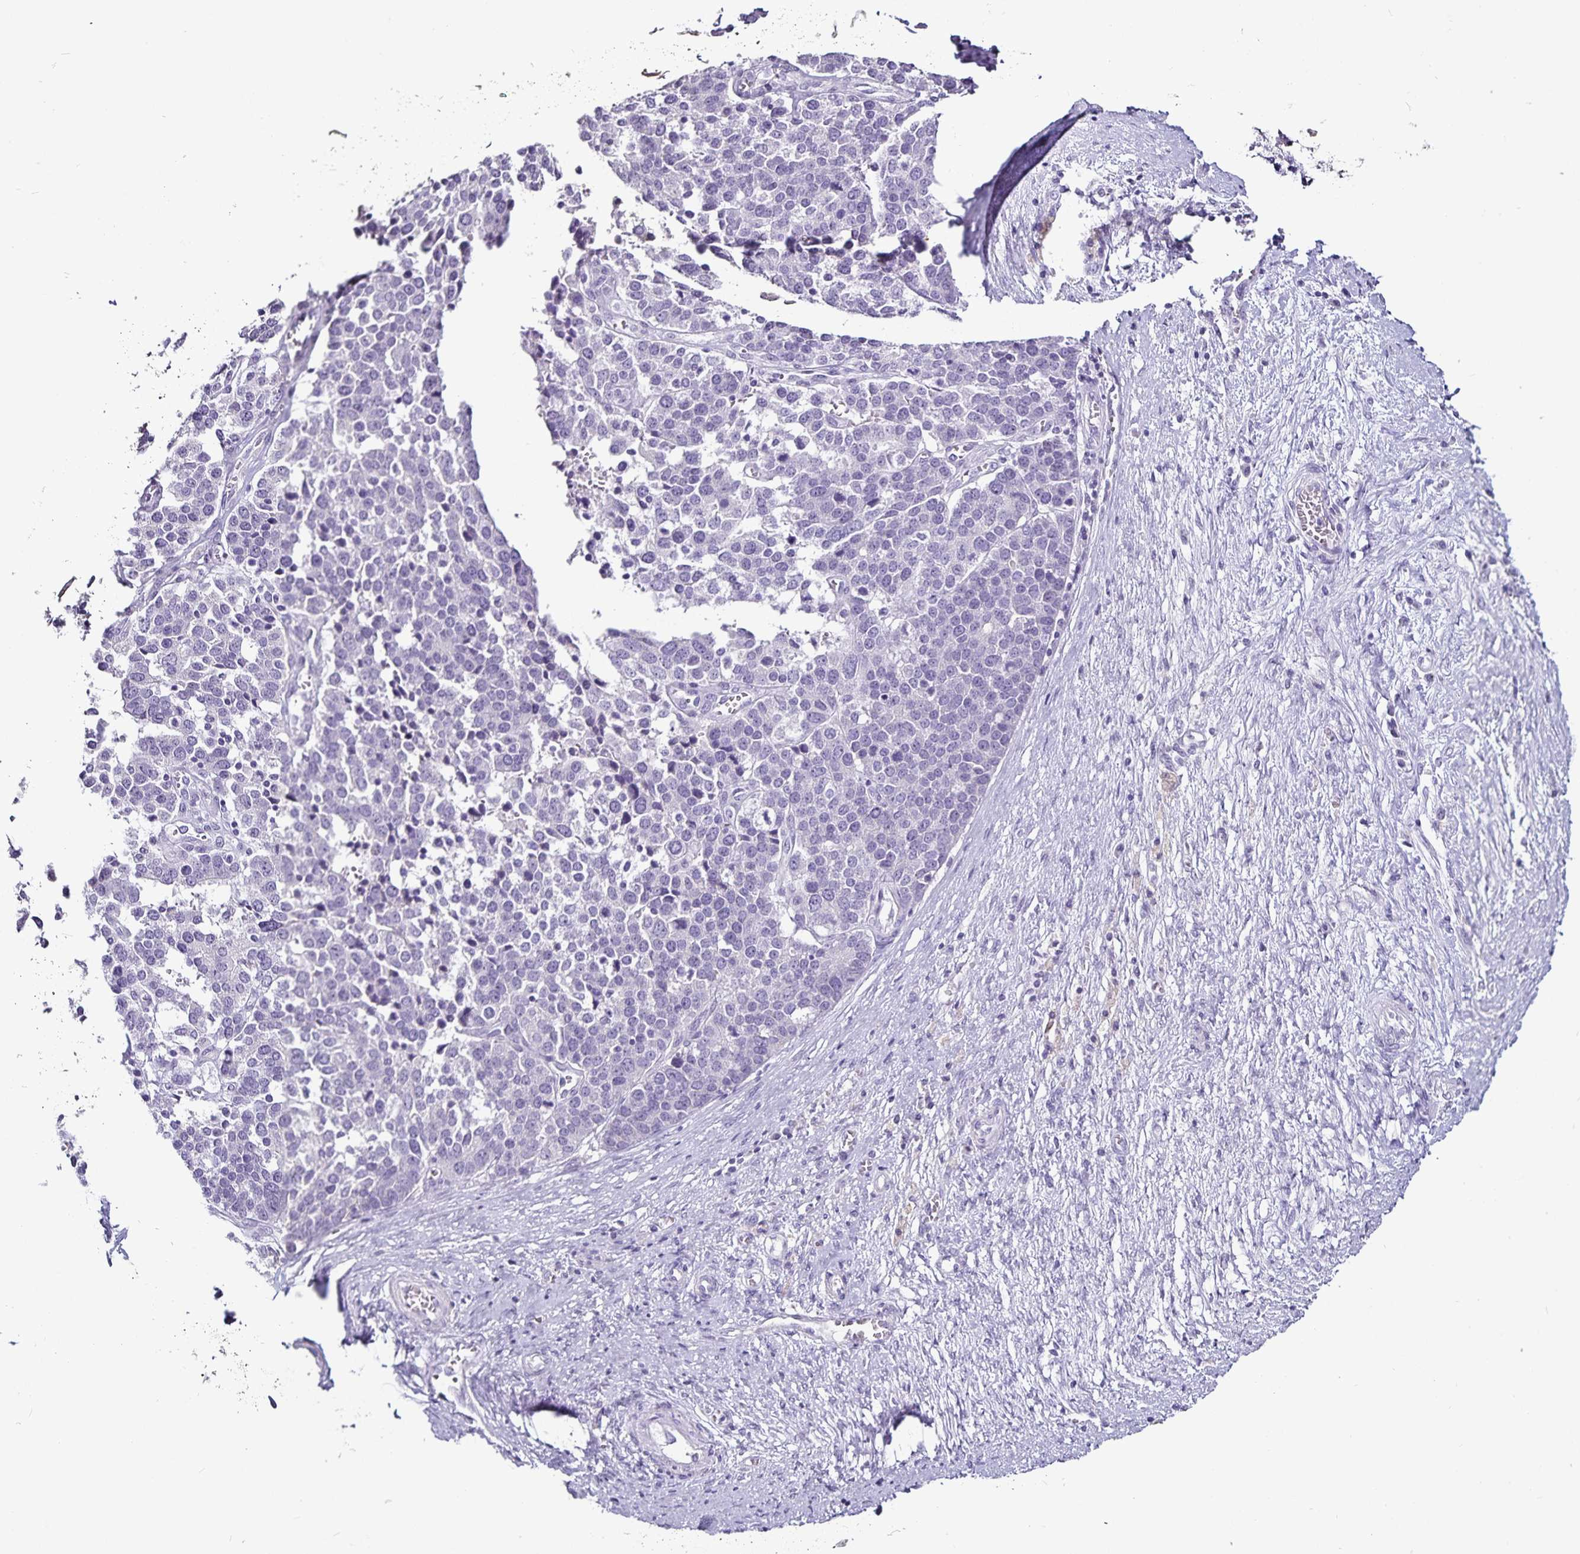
{"staining": {"intensity": "negative", "quantity": "none", "location": "none"}, "tissue": "ovarian cancer", "cell_type": "Tumor cells", "image_type": "cancer", "snomed": [{"axis": "morphology", "description": "Cystadenocarcinoma, serous, NOS"}, {"axis": "topography", "description": "Ovary"}], "caption": "This is an immunohistochemistry (IHC) micrograph of human ovarian cancer. There is no positivity in tumor cells.", "gene": "CA12", "patient": {"sex": "female", "age": 44}}